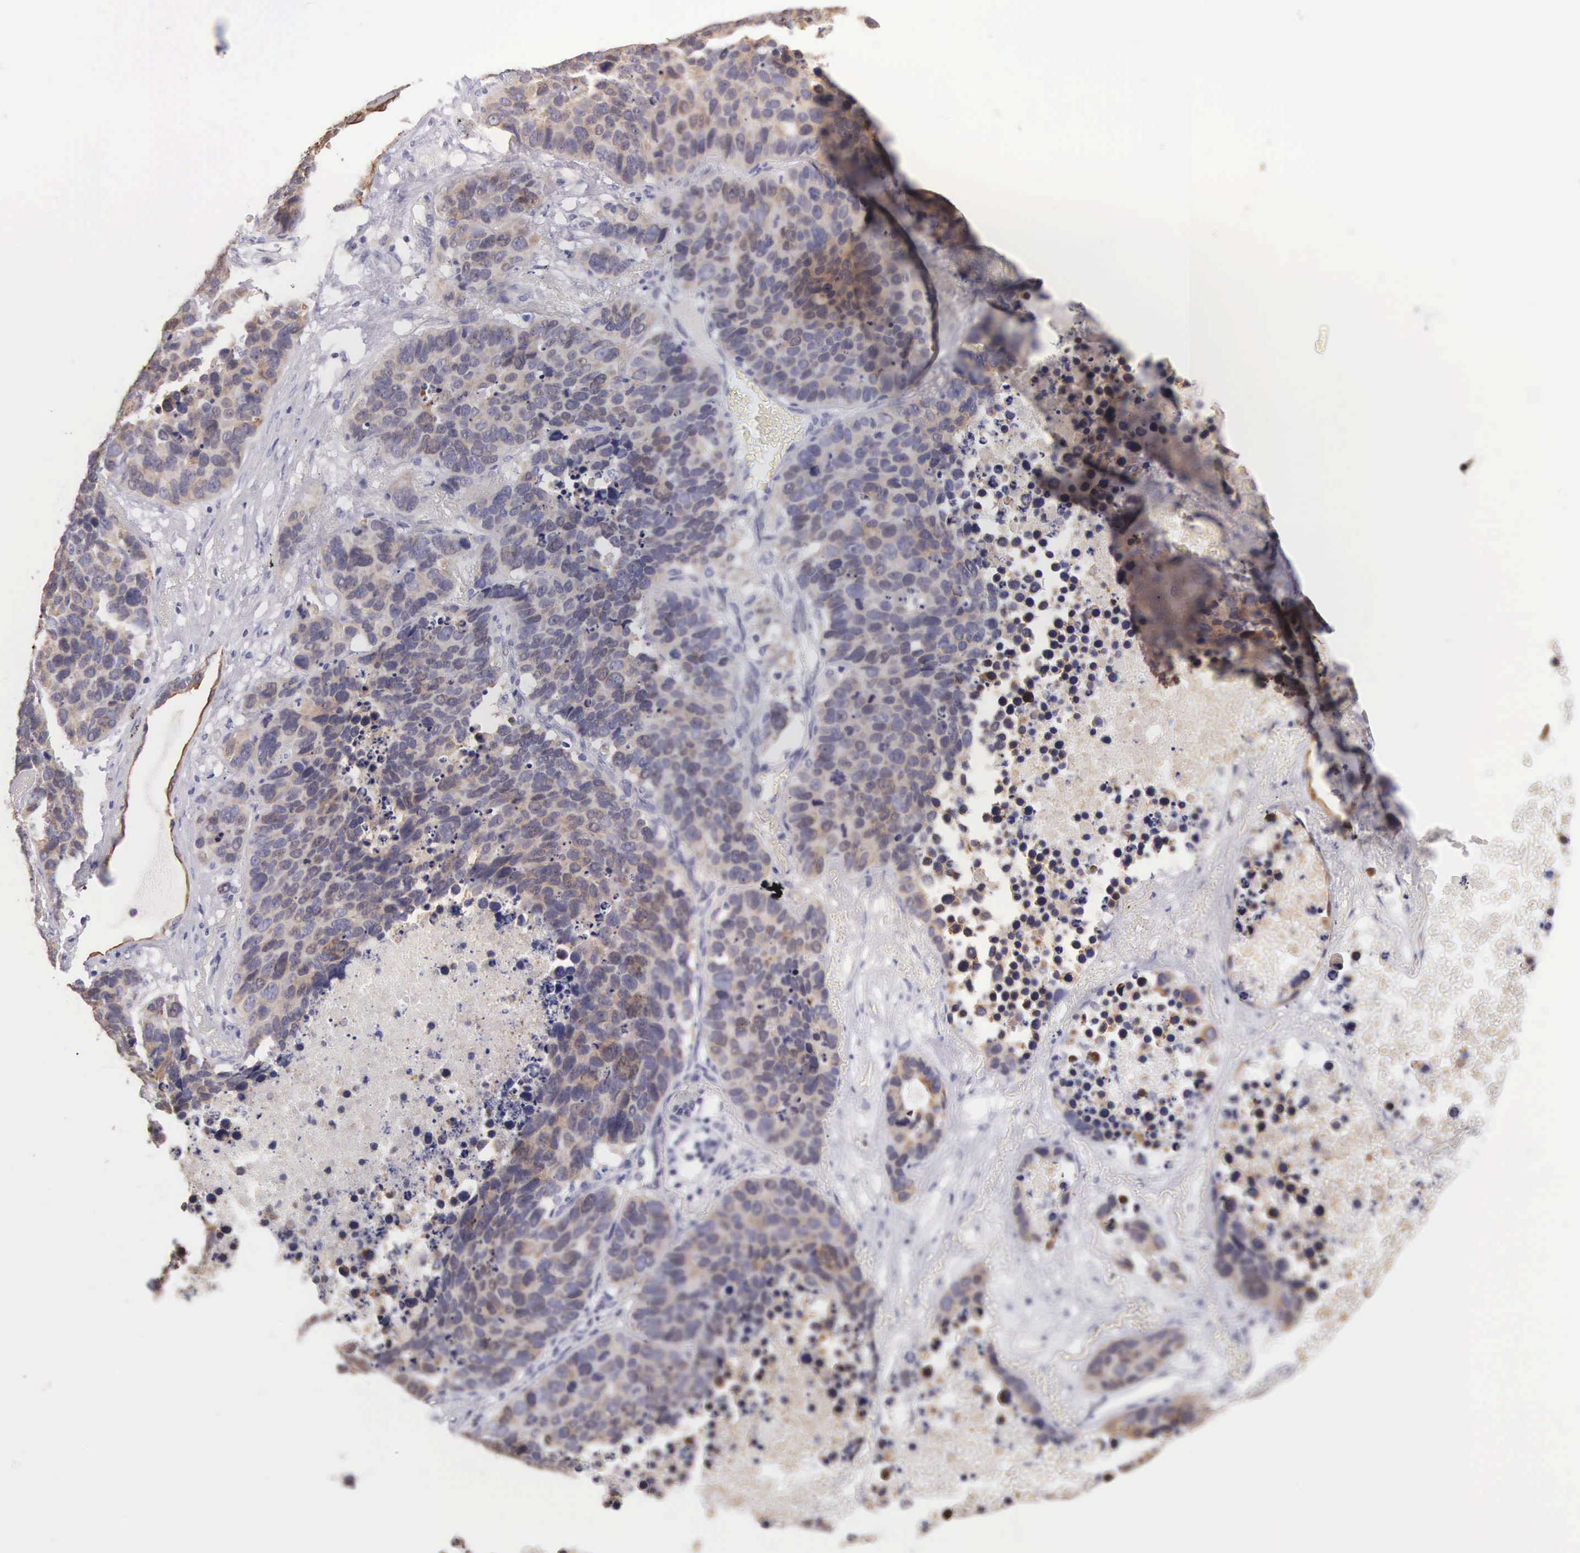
{"staining": {"intensity": "weak", "quantity": "25%-75%", "location": "cytoplasmic/membranous"}, "tissue": "lung cancer", "cell_type": "Tumor cells", "image_type": "cancer", "snomed": [{"axis": "morphology", "description": "Carcinoid, malignant, NOS"}, {"axis": "topography", "description": "Lung"}], "caption": "IHC (DAB (3,3'-diaminobenzidine)) staining of human lung cancer (malignant carcinoid) shows weak cytoplasmic/membranous protein staining in approximately 25%-75% of tumor cells.", "gene": "PIR", "patient": {"sex": "male", "age": 60}}